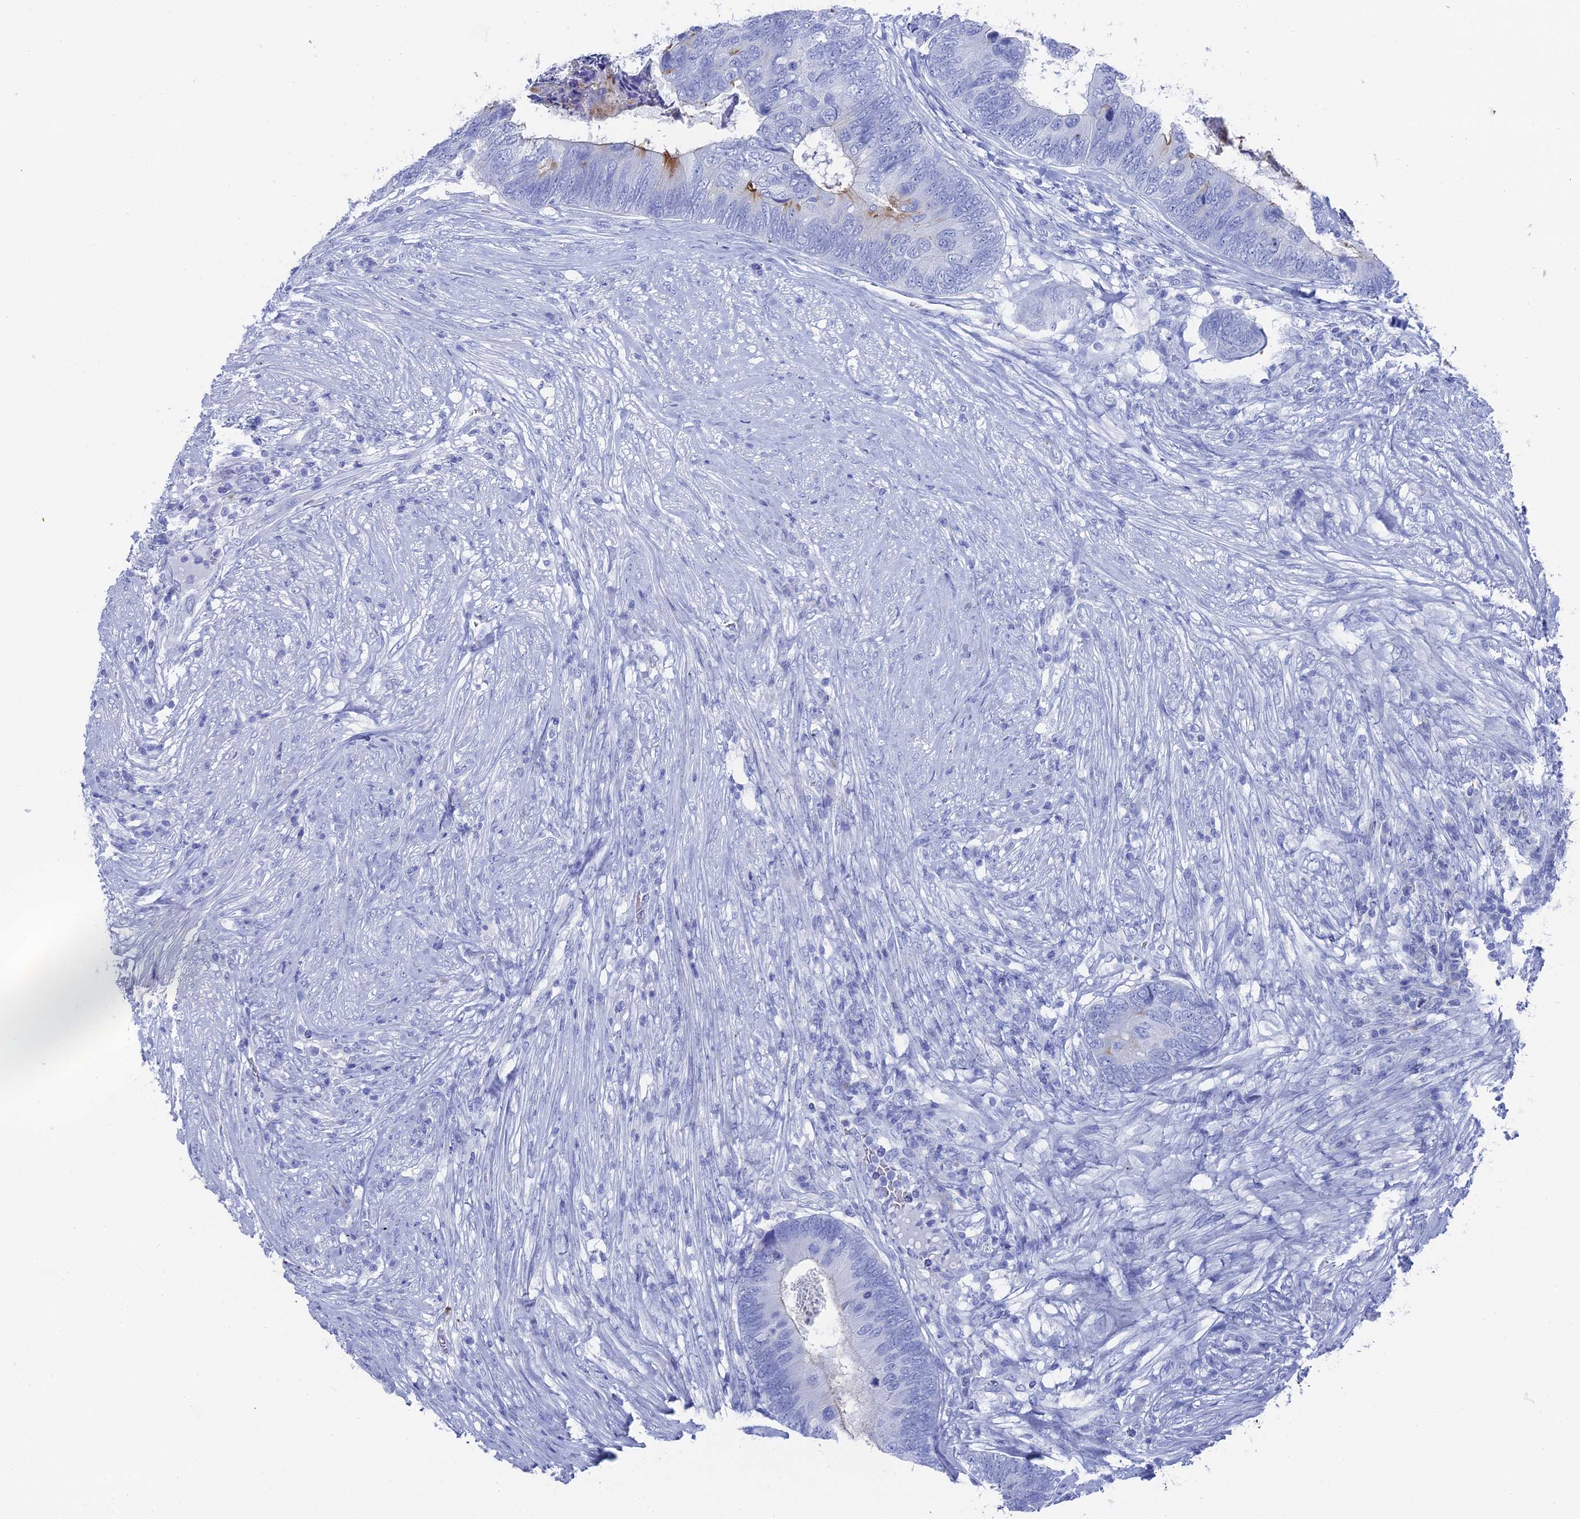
{"staining": {"intensity": "moderate", "quantity": "<25%", "location": "cytoplasmic/membranous"}, "tissue": "colorectal cancer", "cell_type": "Tumor cells", "image_type": "cancer", "snomed": [{"axis": "morphology", "description": "Adenocarcinoma, NOS"}, {"axis": "topography", "description": "Colon"}], "caption": "Human colorectal cancer stained with a brown dye exhibits moderate cytoplasmic/membranous positive staining in approximately <25% of tumor cells.", "gene": "ENPP3", "patient": {"sex": "female", "age": 67}}